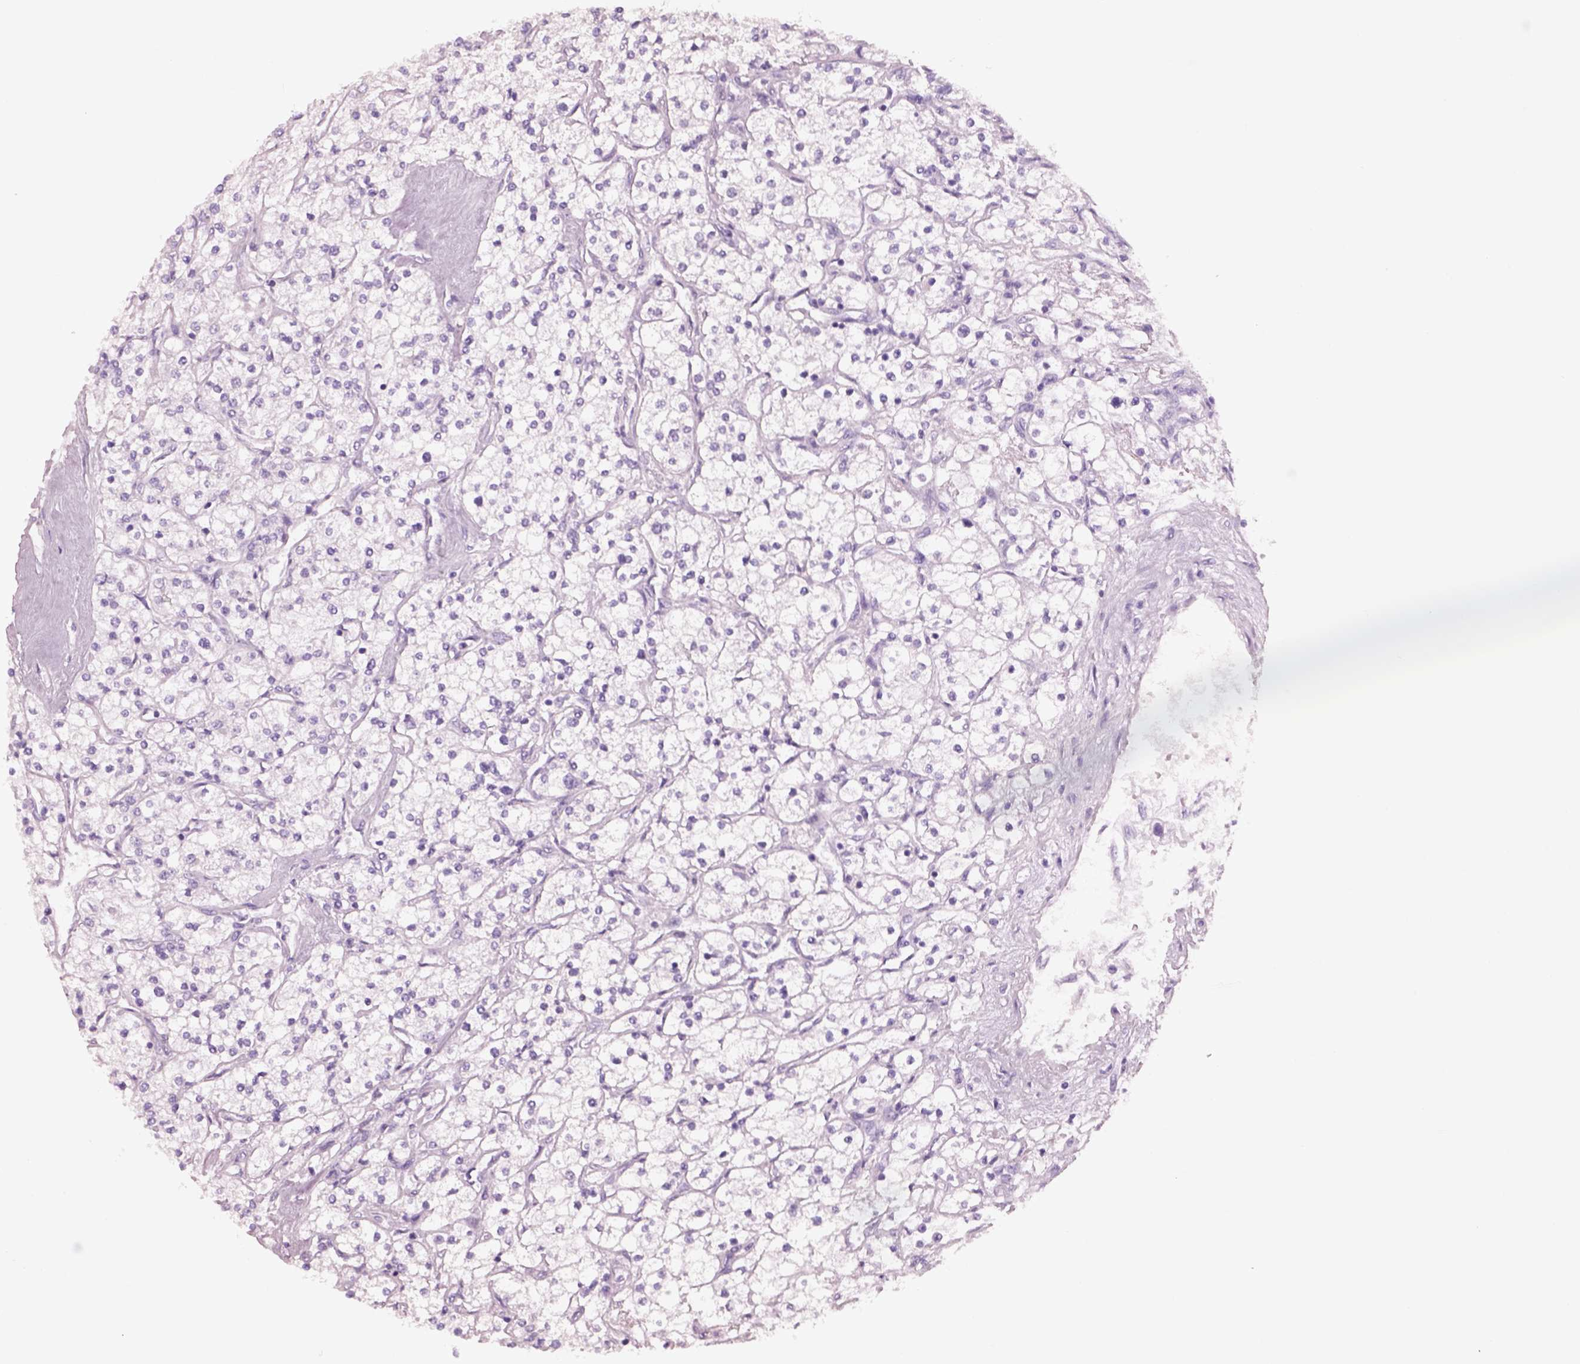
{"staining": {"intensity": "negative", "quantity": "none", "location": "none"}, "tissue": "renal cancer", "cell_type": "Tumor cells", "image_type": "cancer", "snomed": [{"axis": "morphology", "description": "Adenocarcinoma, NOS"}, {"axis": "topography", "description": "Kidney"}], "caption": "Immunohistochemistry (IHC) of human renal adenocarcinoma displays no expression in tumor cells.", "gene": "PNOC", "patient": {"sex": "male", "age": 80}}